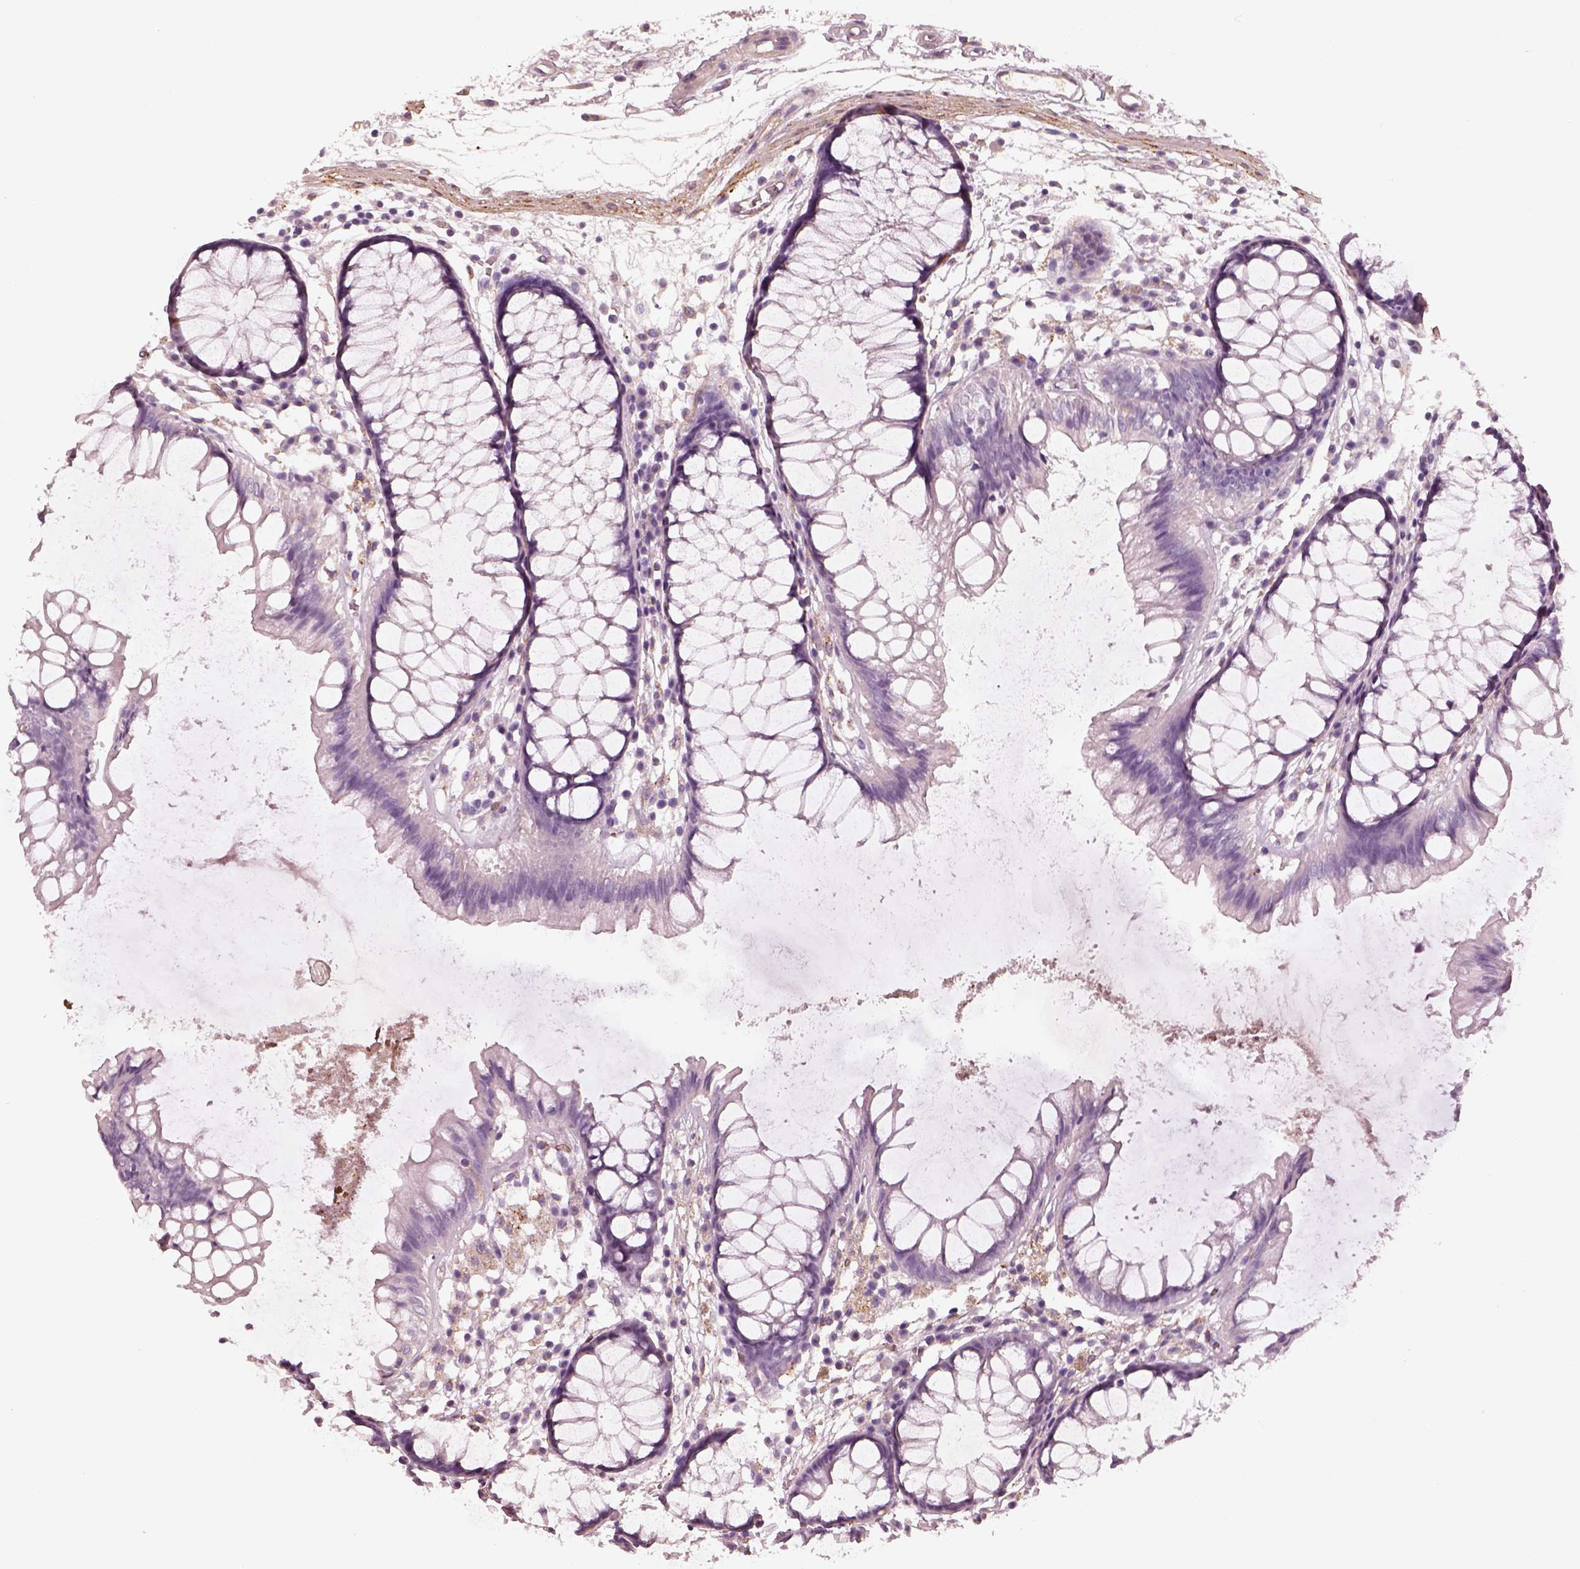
{"staining": {"intensity": "negative", "quantity": "none", "location": "none"}, "tissue": "colon", "cell_type": "Endothelial cells", "image_type": "normal", "snomed": [{"axis": "morphology", "description": "Normal tissue, NOS"}, {"axis": "morphology", "description": "Adenocarcinoma, NOS"}, {"axis": "topography", "description": "Colon"}], "caption": "Histopathology image shows no significant protein positivity in endothelial cells of benign colon. (DAB (3,3'-diaminobenzidine) immunohistochemistry (IHC) with hematoxylin counter stain).", "gene": "RS1", "patient": {"sex": "male", "age": 65}}